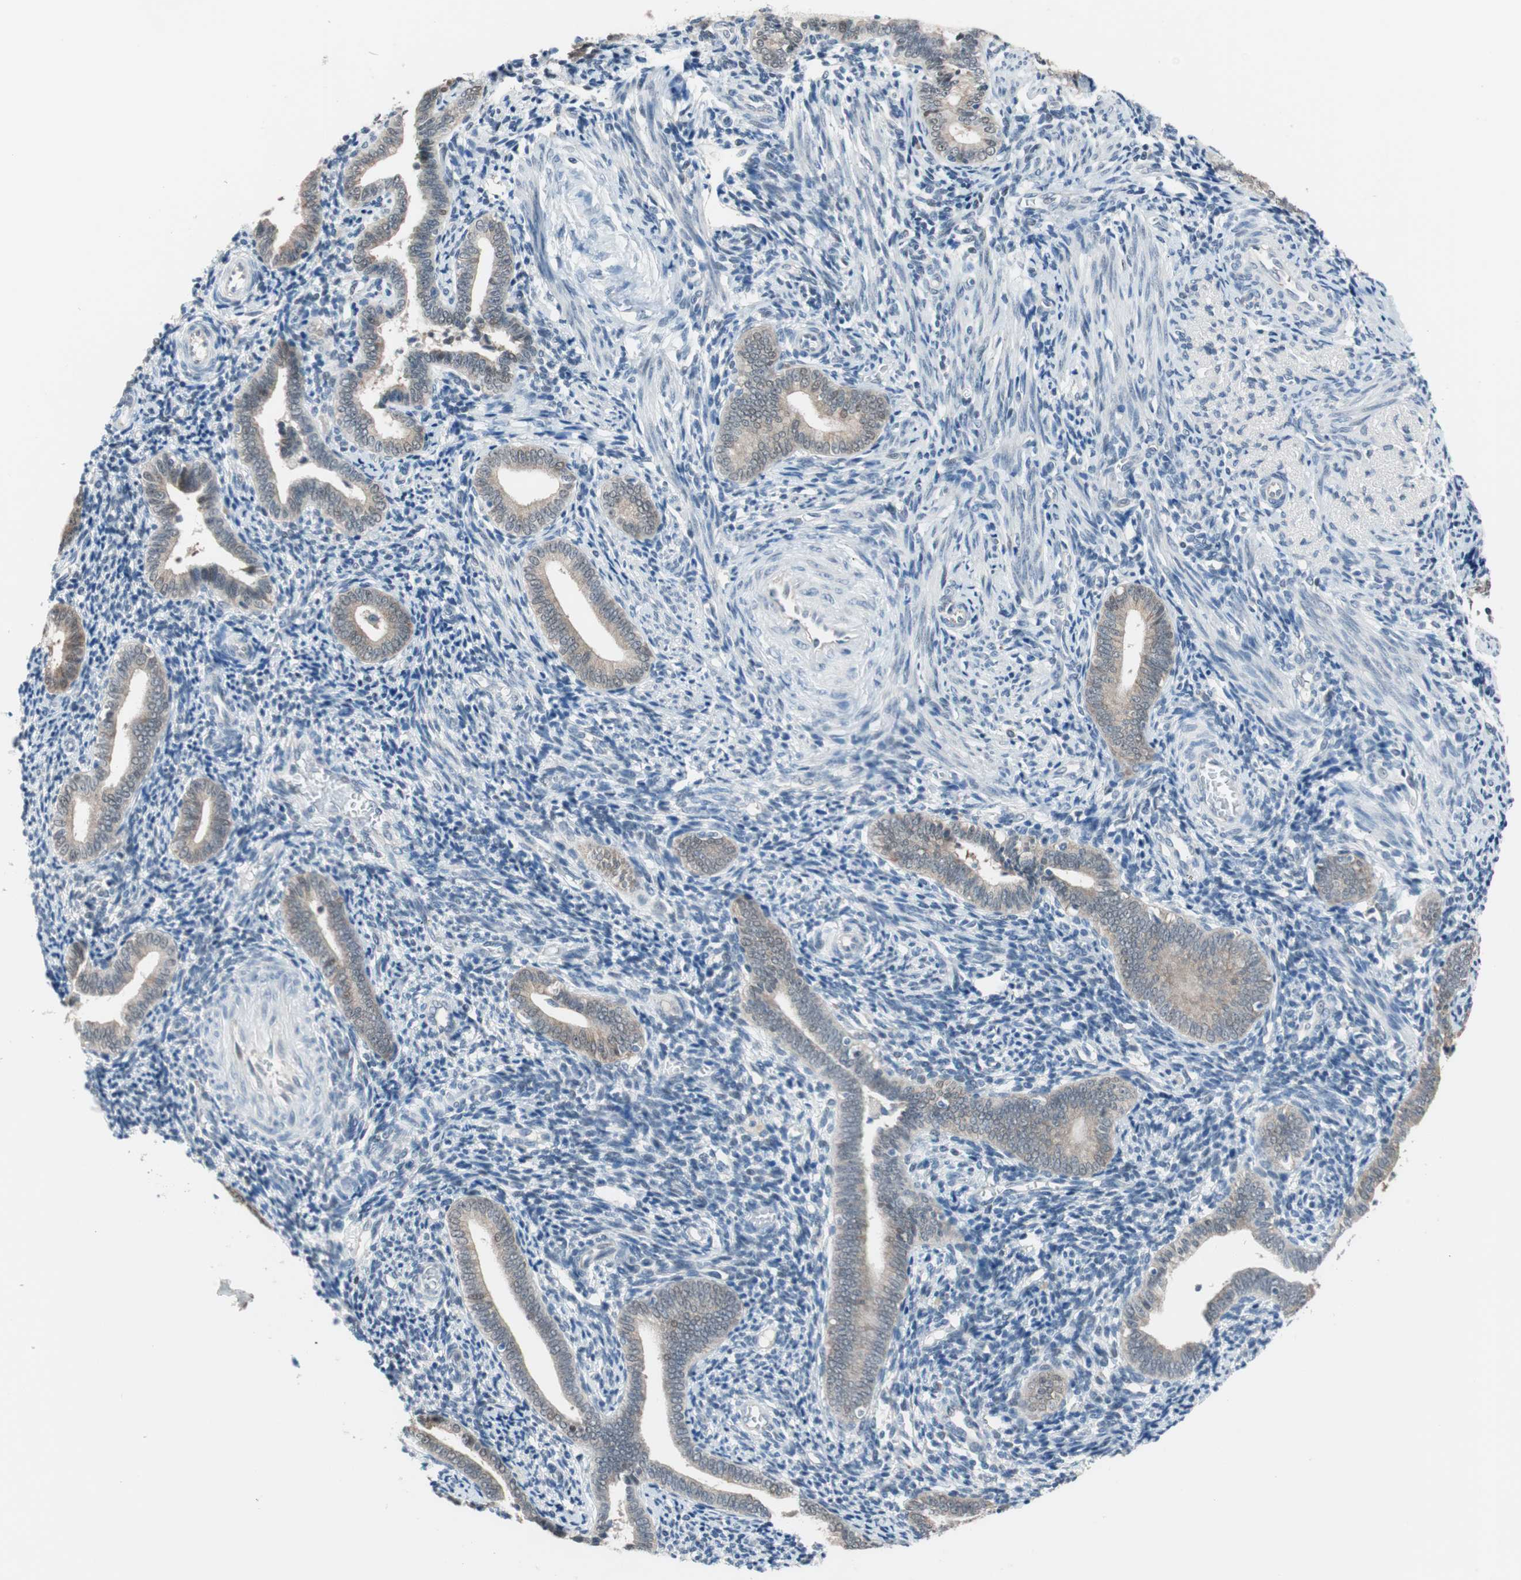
{"staining": {"intensity": "negative", "quantity": "none", "location": "none"}, "tissue": "endometrium", "cell_type": "Cells in endometrial stroma", "image_type": "normal", "snomed": [{"axis": "morphology", "description": "Normal tissue, NOS"}, {"axis": "topography", "description": "Uterus"}, {"axis": "topography", "description": "Endometrium"}], "caption": "DAB immunohistochemical staining of benign endometrium shows no significant positivity in cells in endometrial stroma. (Stains: DAB (3,3'-diaminobenzidine) immunohistochemistry (IHC) with hematoxylin counter stain, Microscopy: brightfield microscopy at high magnification).", "gene": "GRHL1", "patient": {"sex": "female", "age": 33}}